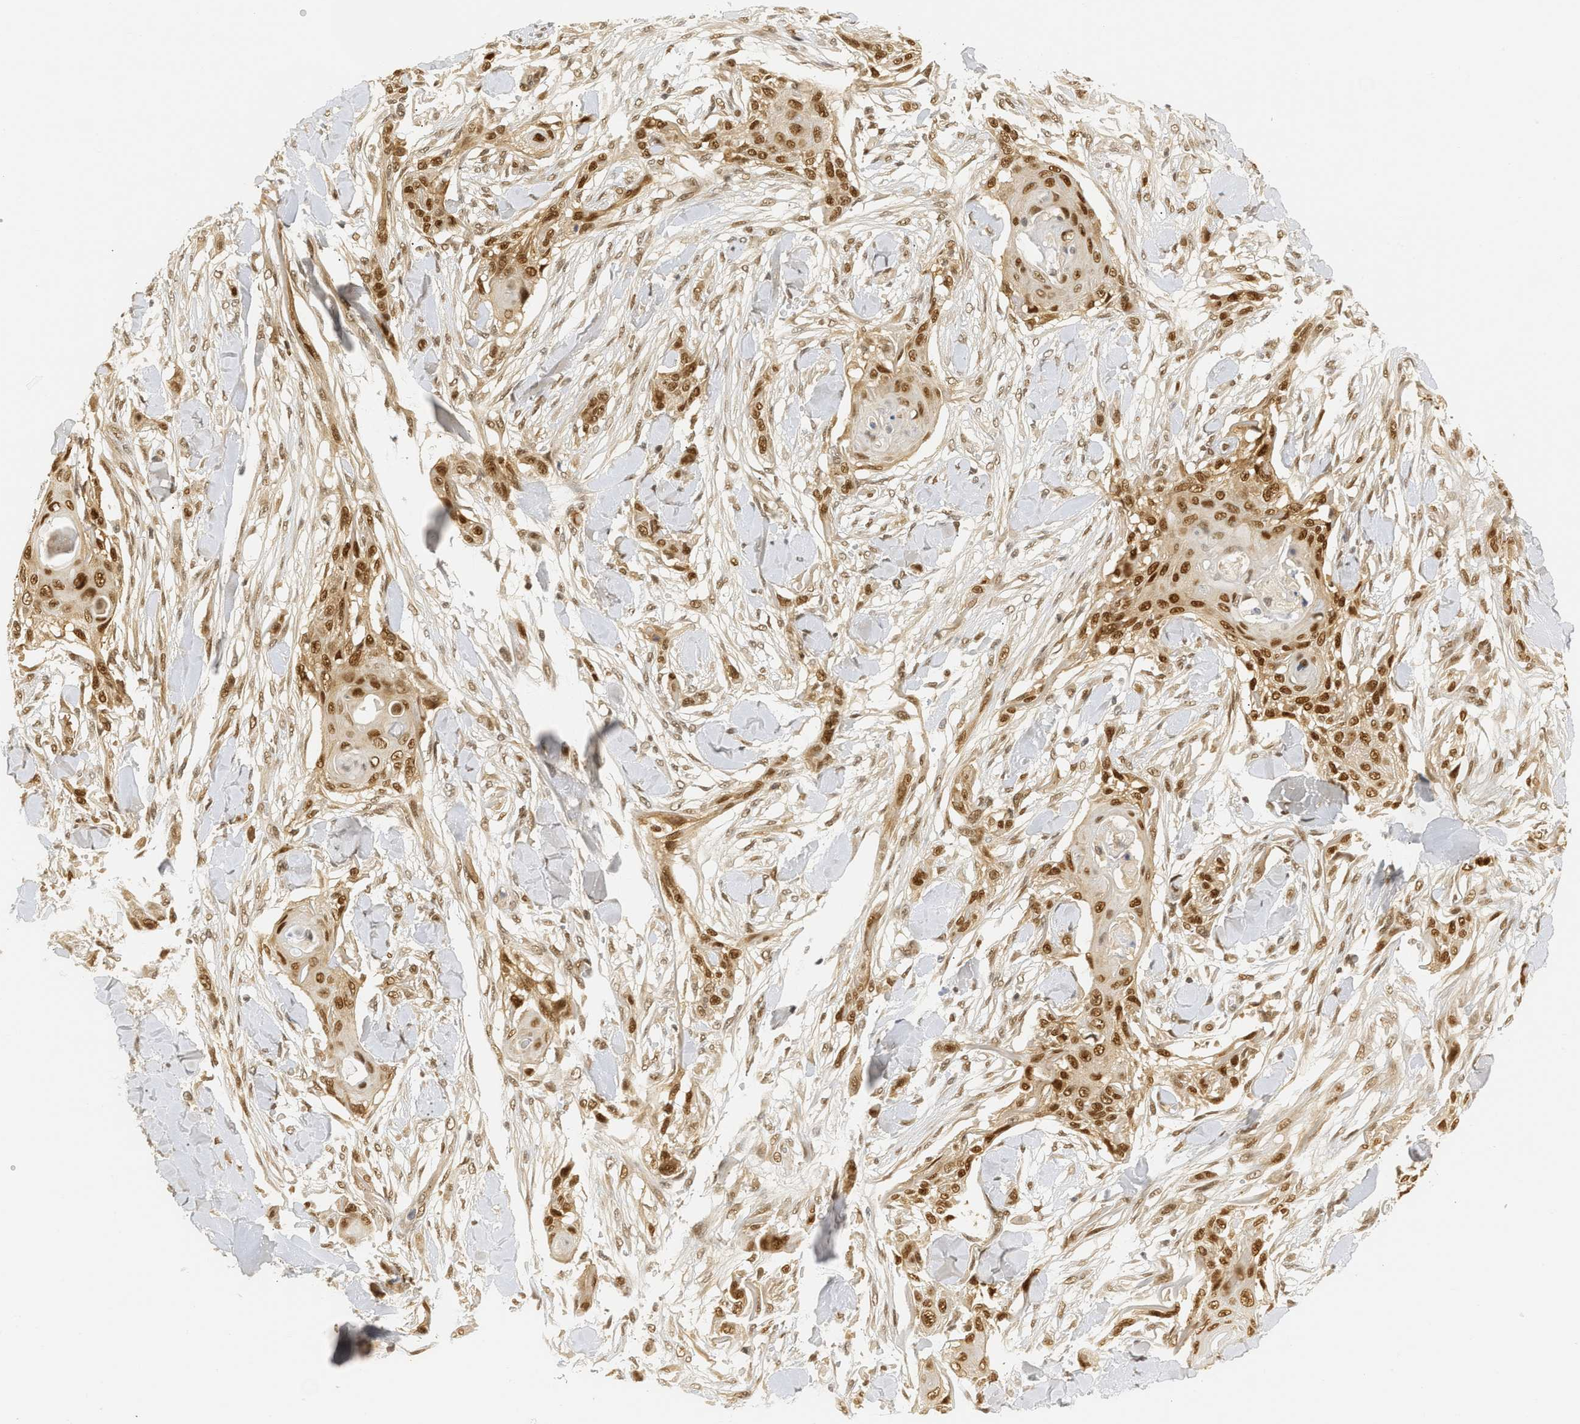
{"staining": {"intensity": "strong", "quantity": ">75%", "location": "nuclear"}, "tissue": "skin cancer", "cell_type": "Tumor cells", "image_type": "cancer", "snomed": [{"axis": "morphology", "description": "Squamous cell carcinoma, NOS"}, {"axis": "topography", "description": "Skin"}], "caption": "Protein analysis of skin cancer (squamous cell carcinoma) tissue displays strong nuclear staining in about >75% of tumor cells.", "gene": "SSBP2", "patient": {"sex": "female", "age": 59}}